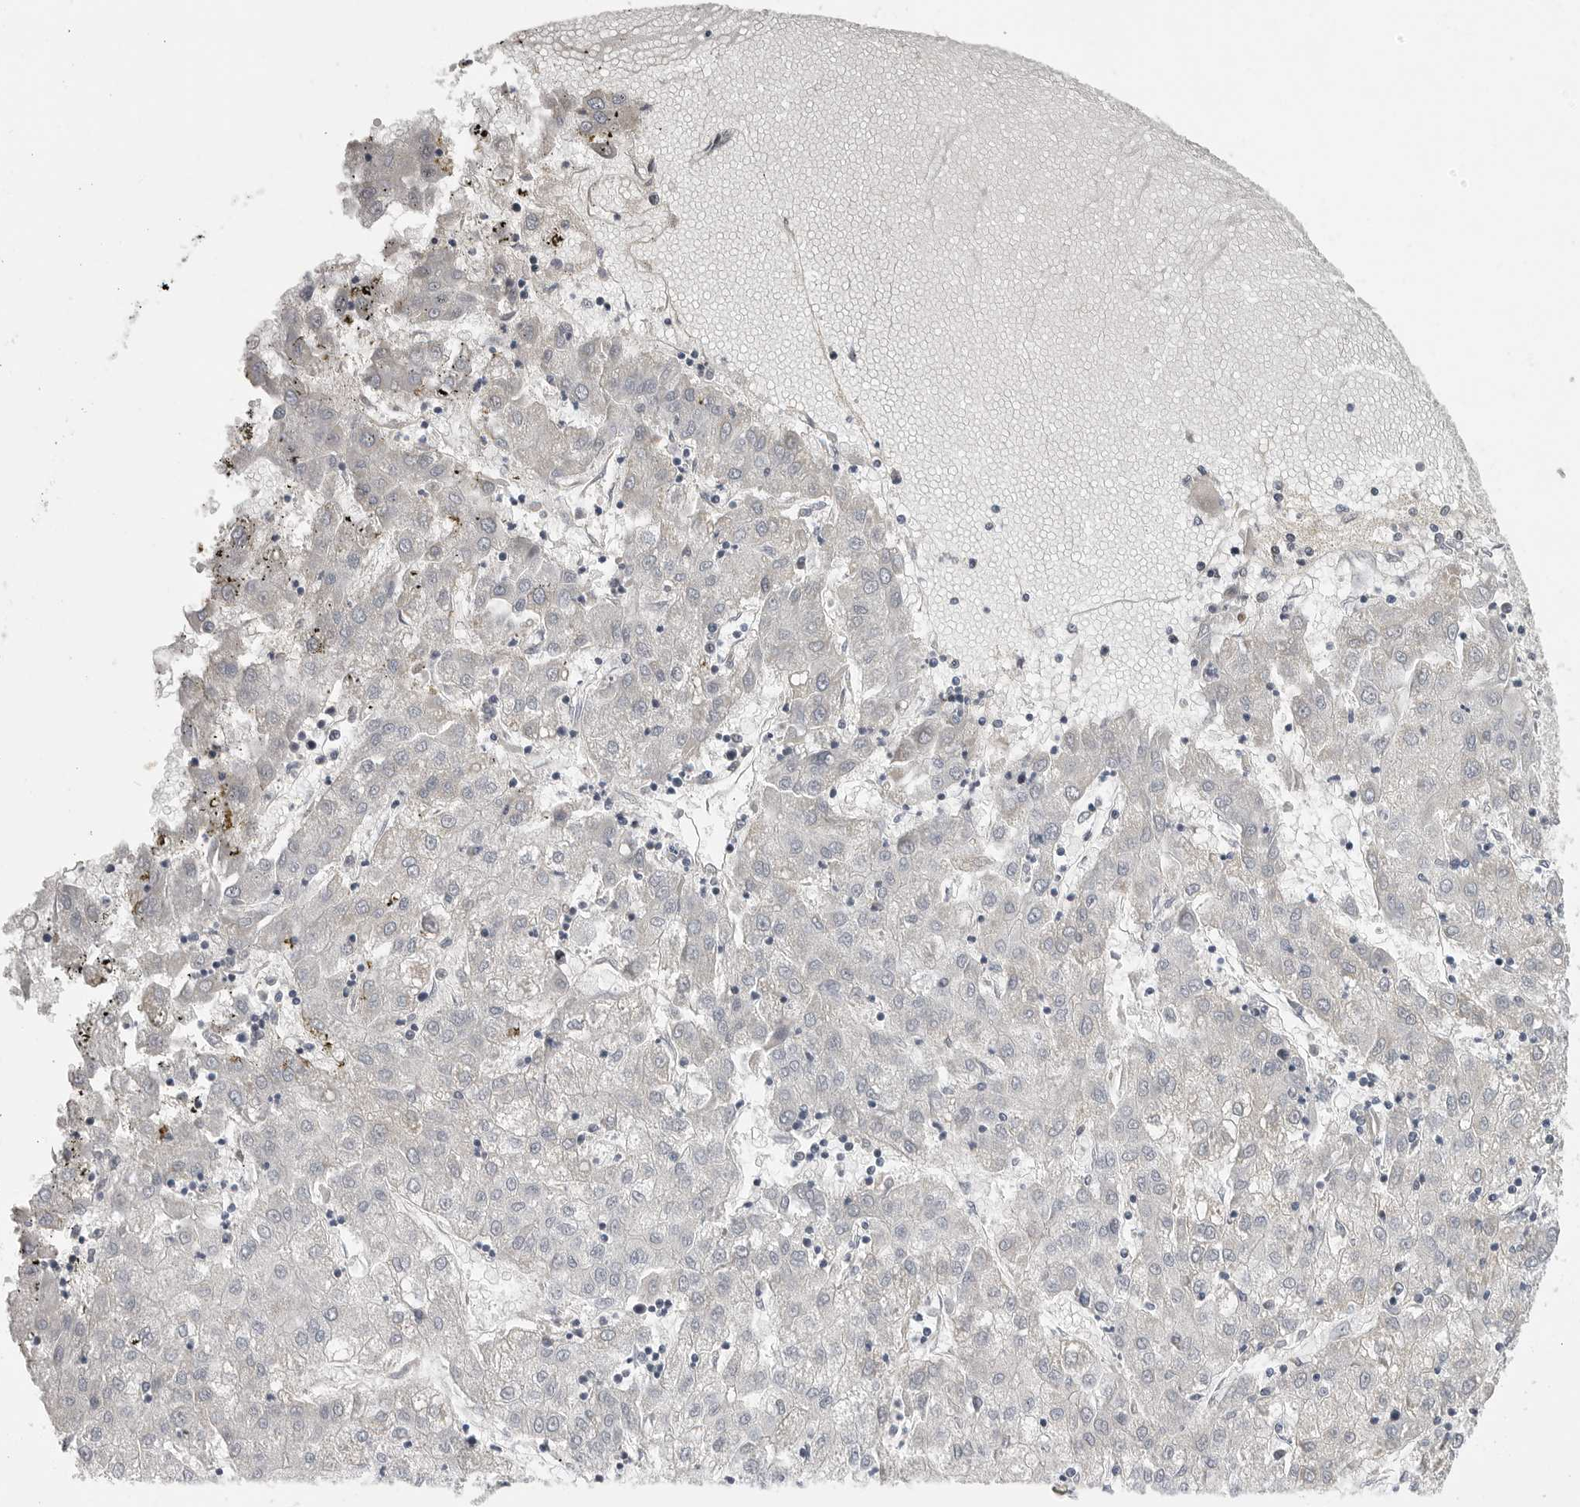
{"staining": {"intensity": "negative", "quantity": "none", "location": "none"}, "tissue": "liver cancer", "cell_type": "Tumor cells", "image_type": "cancer", "snomed": [{"axis": "morphology", "description": "Carcinoma, Hepatocellular, NOS"}, {"axis": "topography", "description": "Liver"}], "caption": "Micrograph shows no protein positivity in tumor cells of liver cancer tissue.", "gene": "SMARCC1", "patient": {"sex": "male", "age": 72}}